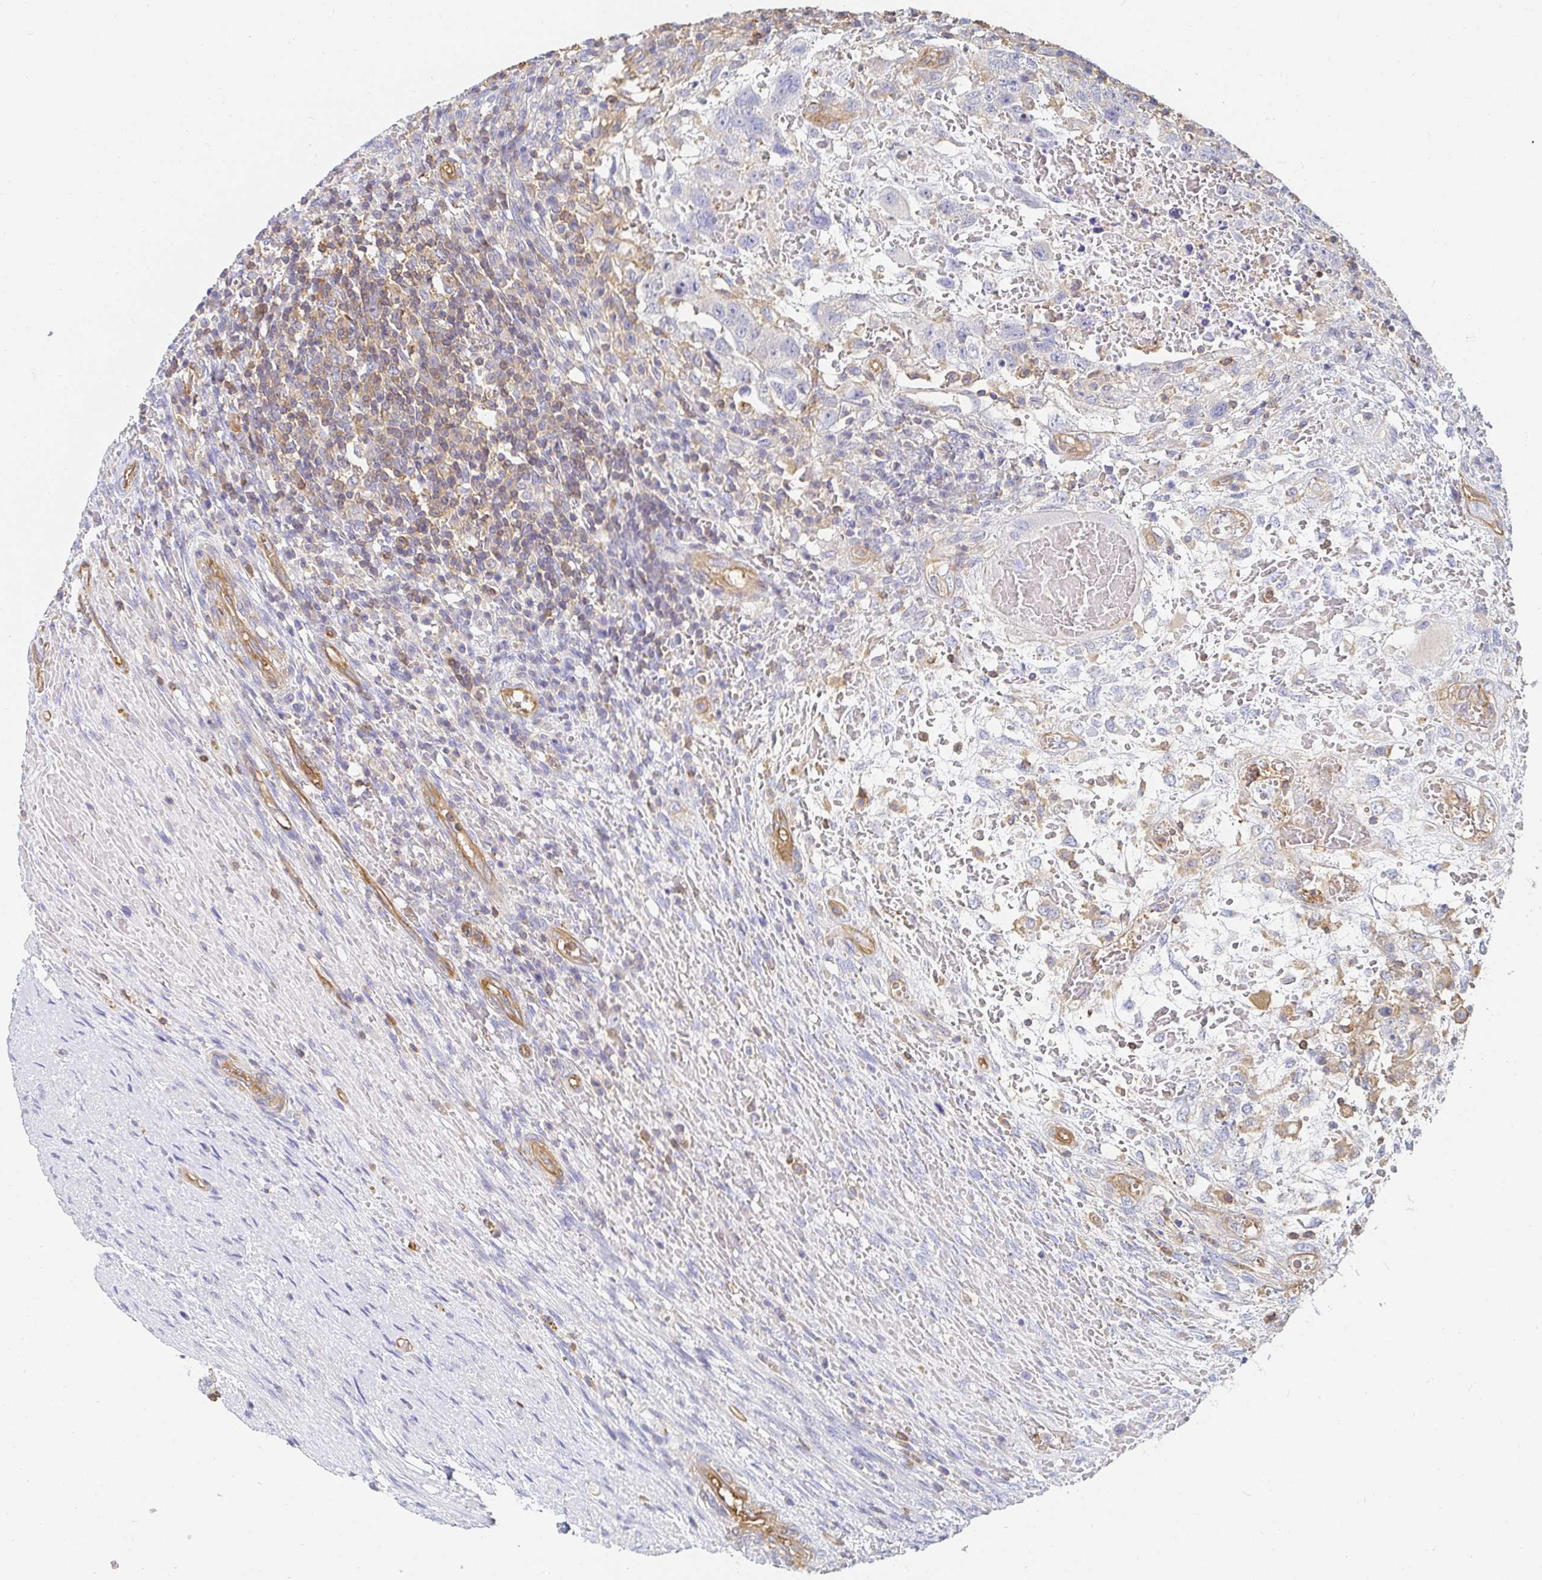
{"staining": {"intensity": "negative", "quantity": "none", "location": "none"}, "tissue": "testis cancer", "cell_type": "Tumor cells", "image_type": "cancer", "snomed": [{"axis": "morphology", "description": "Carcinoma, Embryonal, NOS"}, {"axis": "topography", "description": "Testis"}], "caption": "Tumor cells are negative for protein expression in human testis embryonal carcinoma. (Brightfield microscopy of DAB IHC at high magnification).", "gene": "TSPAN19", "patient": {"sex": "male", "age": 26}}